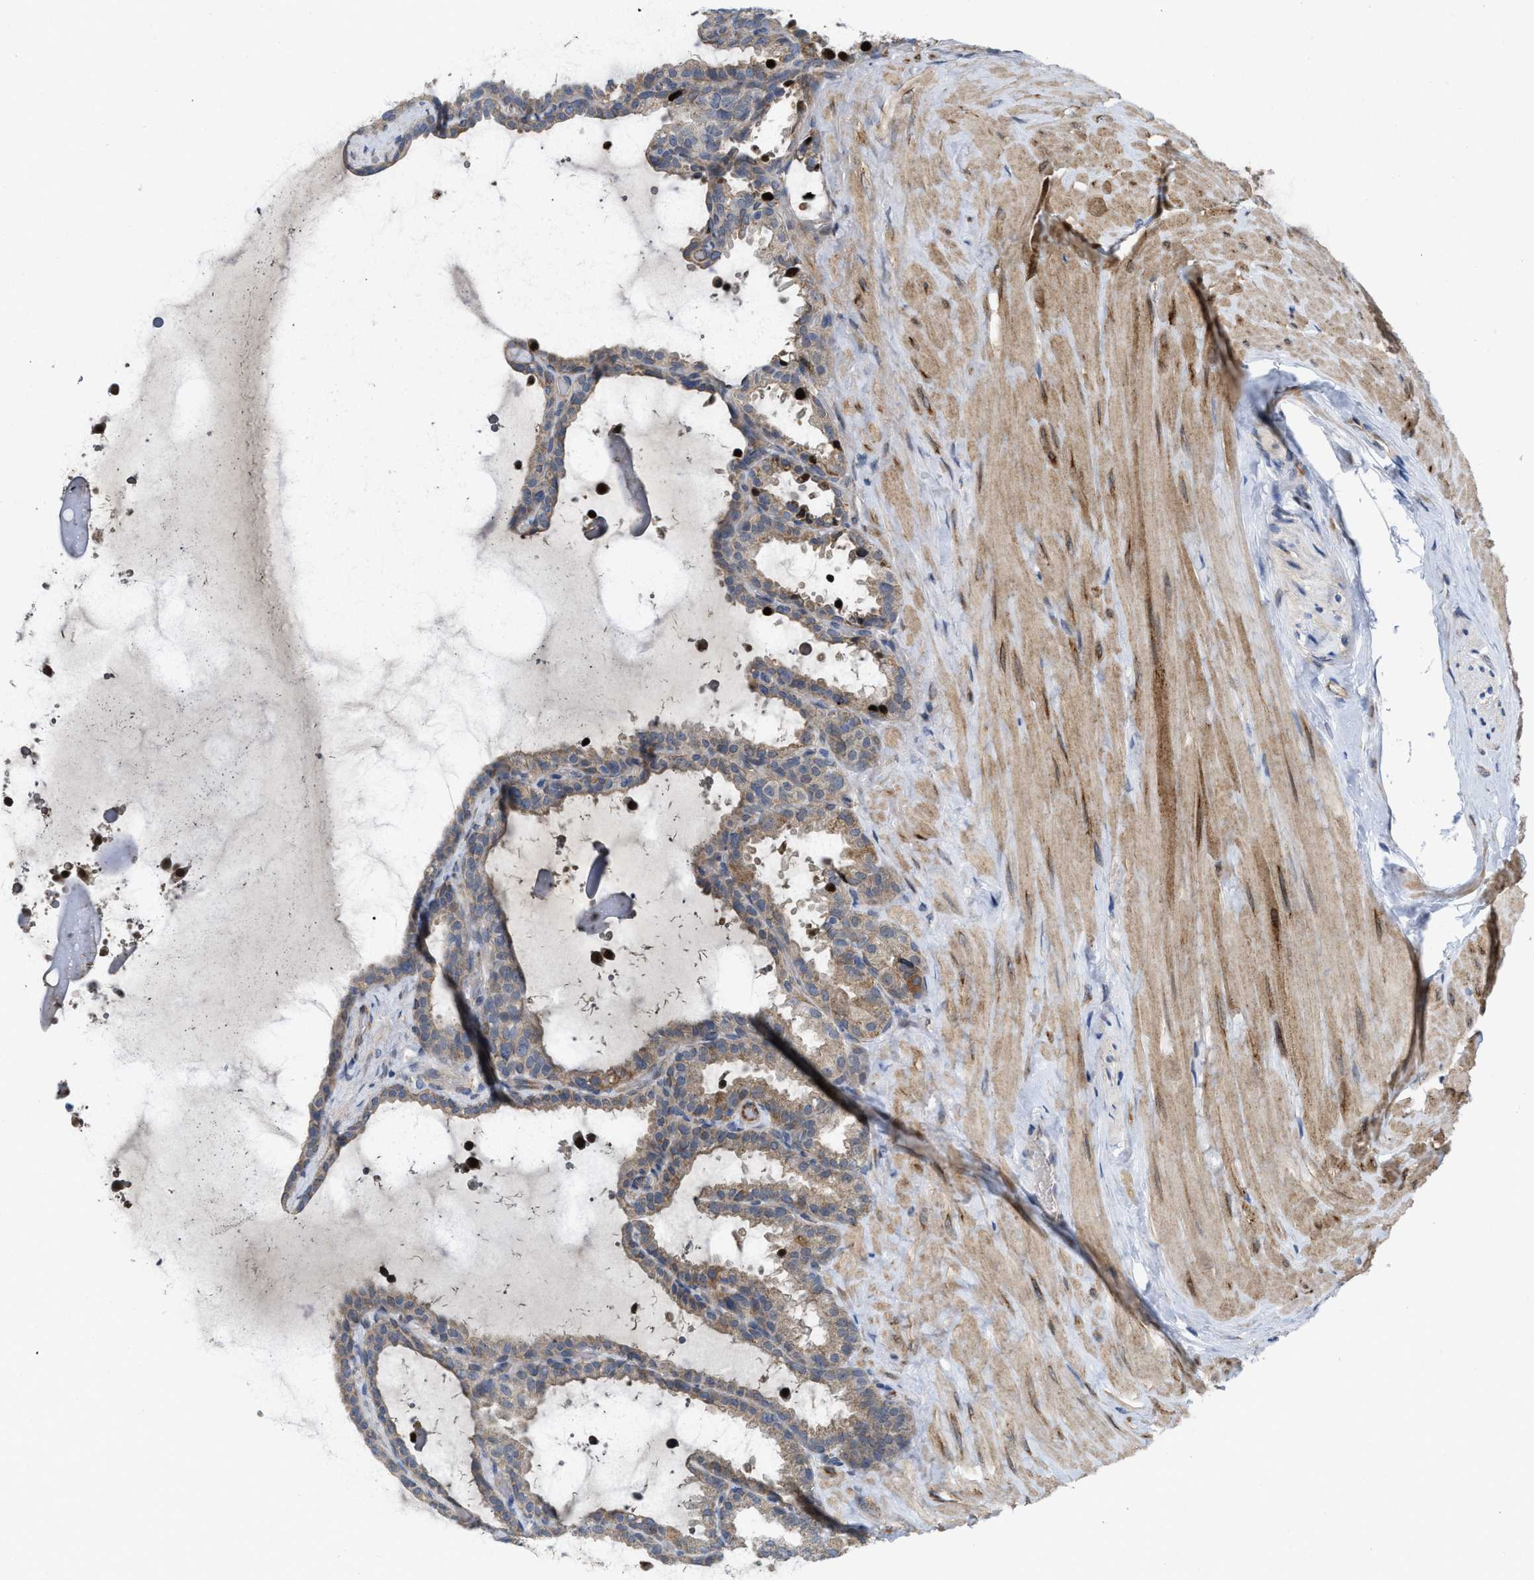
{"staining": {"intensity": "moderate", "quantity": "25%-75%", "location": "cytoplasmic/membranous"}, "tissue": "seminal vesicle", "cell_type": "Glandular cells", "image_type": "normal", "snomed": [{"axis": "morphology", "description": "Normal tissue, NOS"}, {"axis": "topography", "description": "Seminal veicle"}], "caption": "Human seminal vesicle stained with a brown dye reveals moderate cytoplasmic/membranous positive staining in approximately 25%-75% of glandular cells.", "gene": "EOGT", "patient": {"sex": "male", "age": 46}}